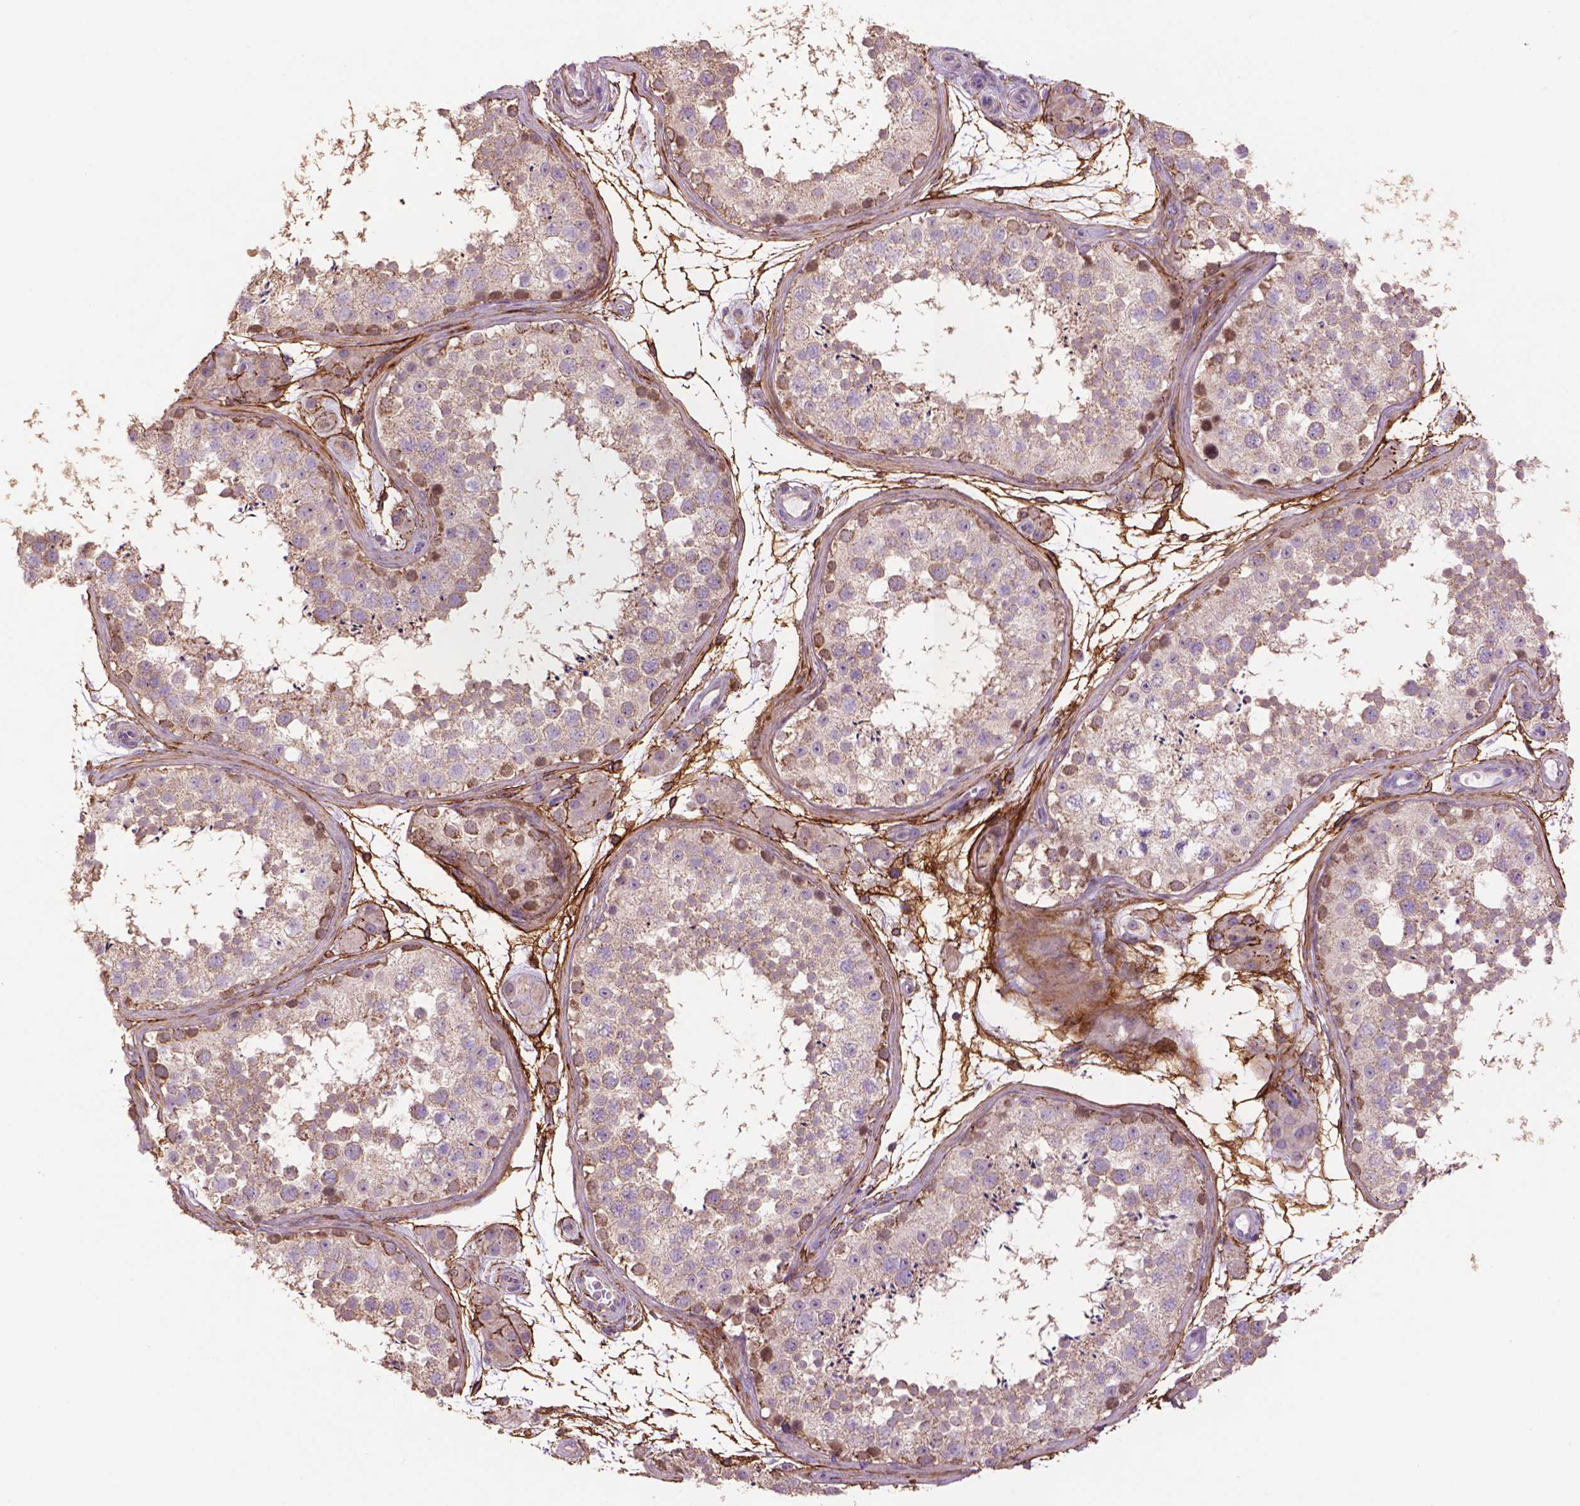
{"staining": {"intensity": "moderate", "quantity": "<25%", "location": "cytoplasmic/membranous,nuclear"}, "tissue": "testis", "cell_type": "Cells in seminiferous ducts", "image_type": "normal", "snomed": [{"axis": "morphology", "description": "Normal tissue, NOS"}, {"axis": "topography", "description": "Testis"}], "caption": "A brown stain shows moderate cytoplasmic/membranous,nuclear expression of a protein in cells in seminiferous ducts of benign testis.", "gene": "LRRC3C", "patient": {"sex": "male", "age": 41}}